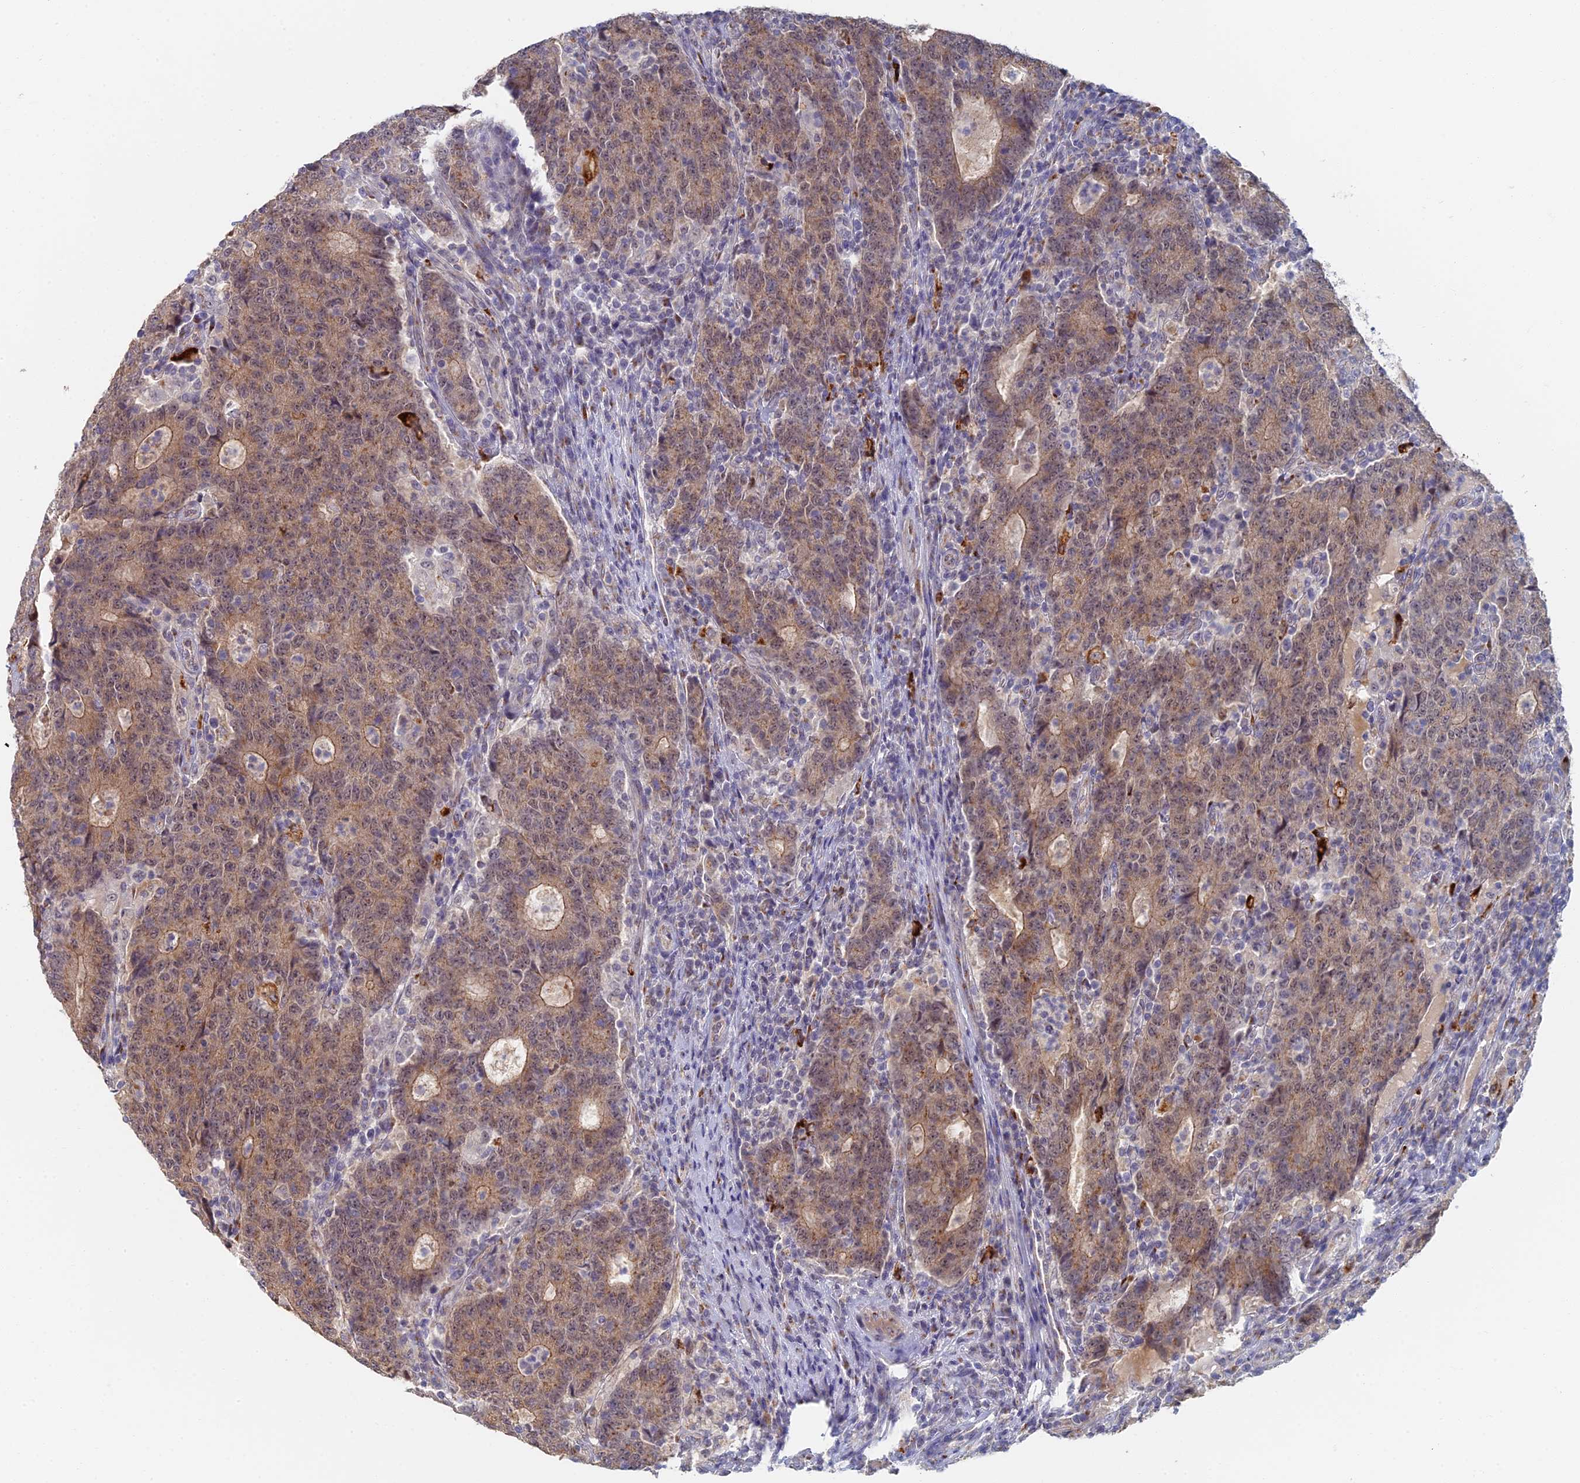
{"staining": {"intensity": "weak", "quantity": ">75%", "location": "cytoplasmic/membranous"}, "tissue": "colorectal cancer", "cell_type": "Tumor cells", "image_type": "cancer", "snomed": [{"axis": "morphology", "description": "Adenocarcinoma, NOS"}, {"axis": "topography", "description": "Colon"}], "caption": "The photomicrograph shows staining of colorectal cancer (adenocarcinoma), revealing weak cytoplasmic/membranous protein positivity (brown color) within tumor cells.", "gene": "GPATCH1", "patient": {"sex": "female", "age": 75}}